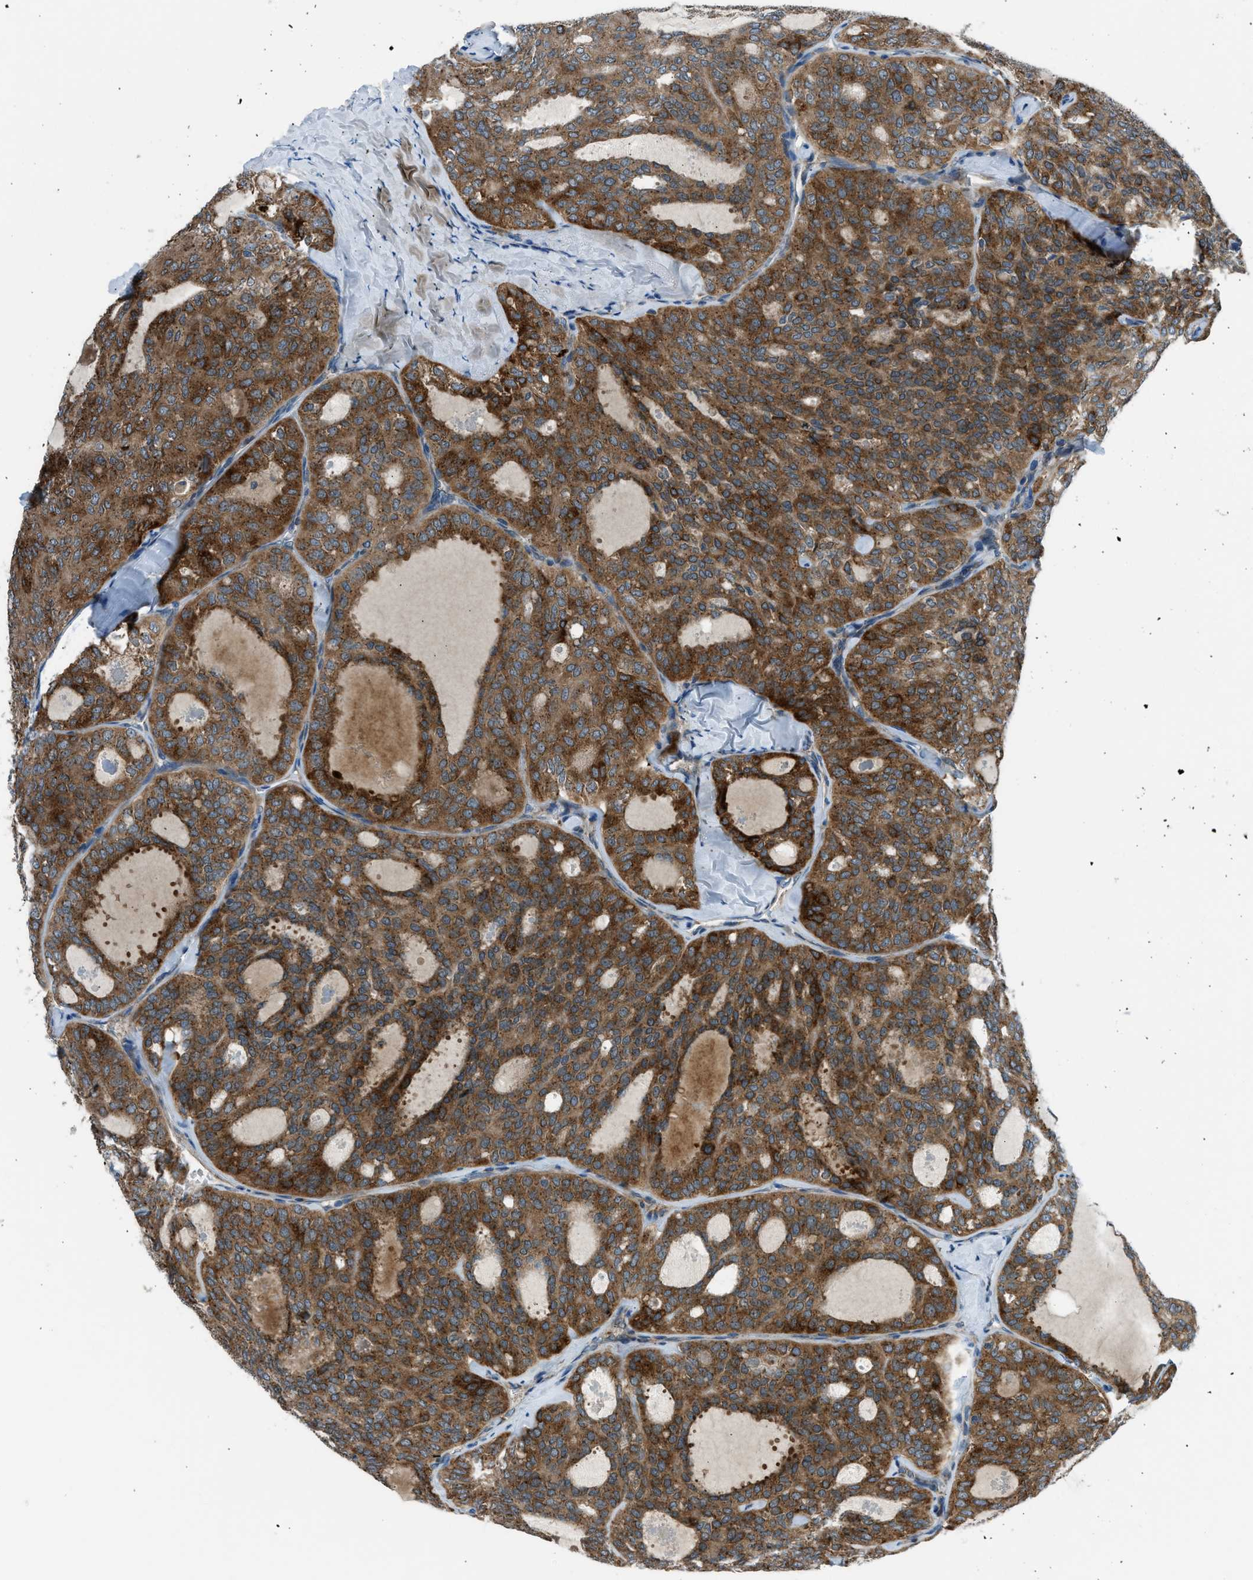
{"staining": {"intensity": "strong", "quantity": ">75%", "location": "cytoplasmic/membranous"}, "tissue": "thyroid cancer", "cell_type": "Tumor cells", "image_type": "cancer", "snomed": [{"axis": "morphology", "description": "Follicular adenoma carcinoma, NOS"}, {"axis": "topography", "description": "Thyroid gland"}], "caption": "A brown stain labels strong cytoplasmic/membranous staining of a protein in thyroid cancer (follicular adenoma carcinoma) tumor cells. The staining was performed using DAB (3,3'-diaminobenzidine), with brown indicating positive protein expression. Nuclei are stained blue with hematoxylin.", "gene": "EDARADD", "patient": {"sex": "male", "age": 75}}